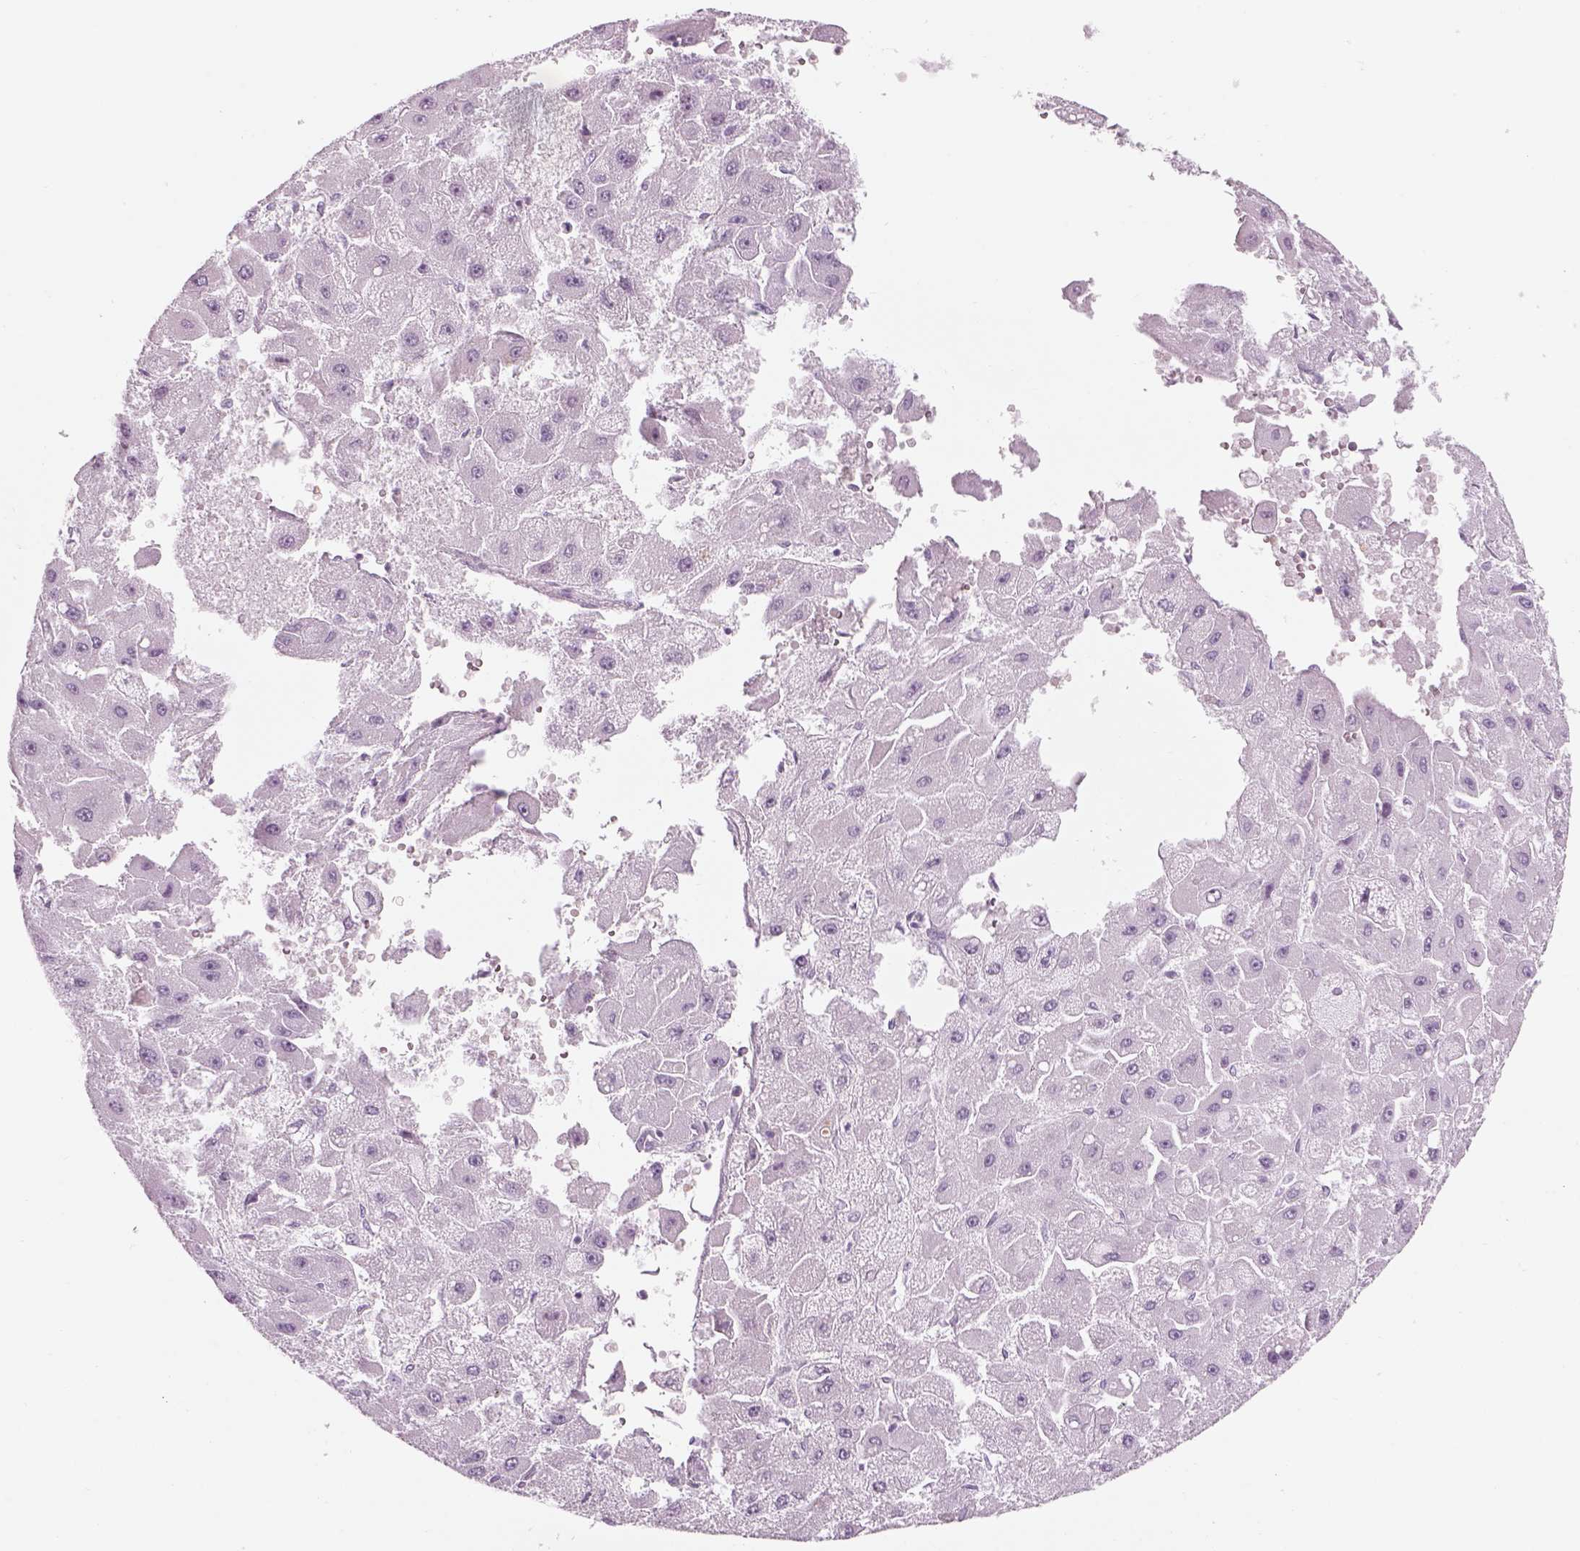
{"staining": {"intensity": "negative", "quantity": "none", "location": "none"}, "tissue": "liver cancer", "cell_type": "Tumor cells", "image_type": "cancer", "snomed": [{"axis": "morphology", "description": "Carcinoma, Hepatocellular, NOS"}, {"axis": "topography", "description": "Liver"}], "caption": "Tumor cells are negative for protein expression in human liver cancer (hepatocellular carcinoma). Brightfield microscopy of IHC stained with DAB (brown) and hematoxylin (blue), captured at high magnification.", "gene": "GAS2L2", "patient": {"sex": "female", "age": 25}}